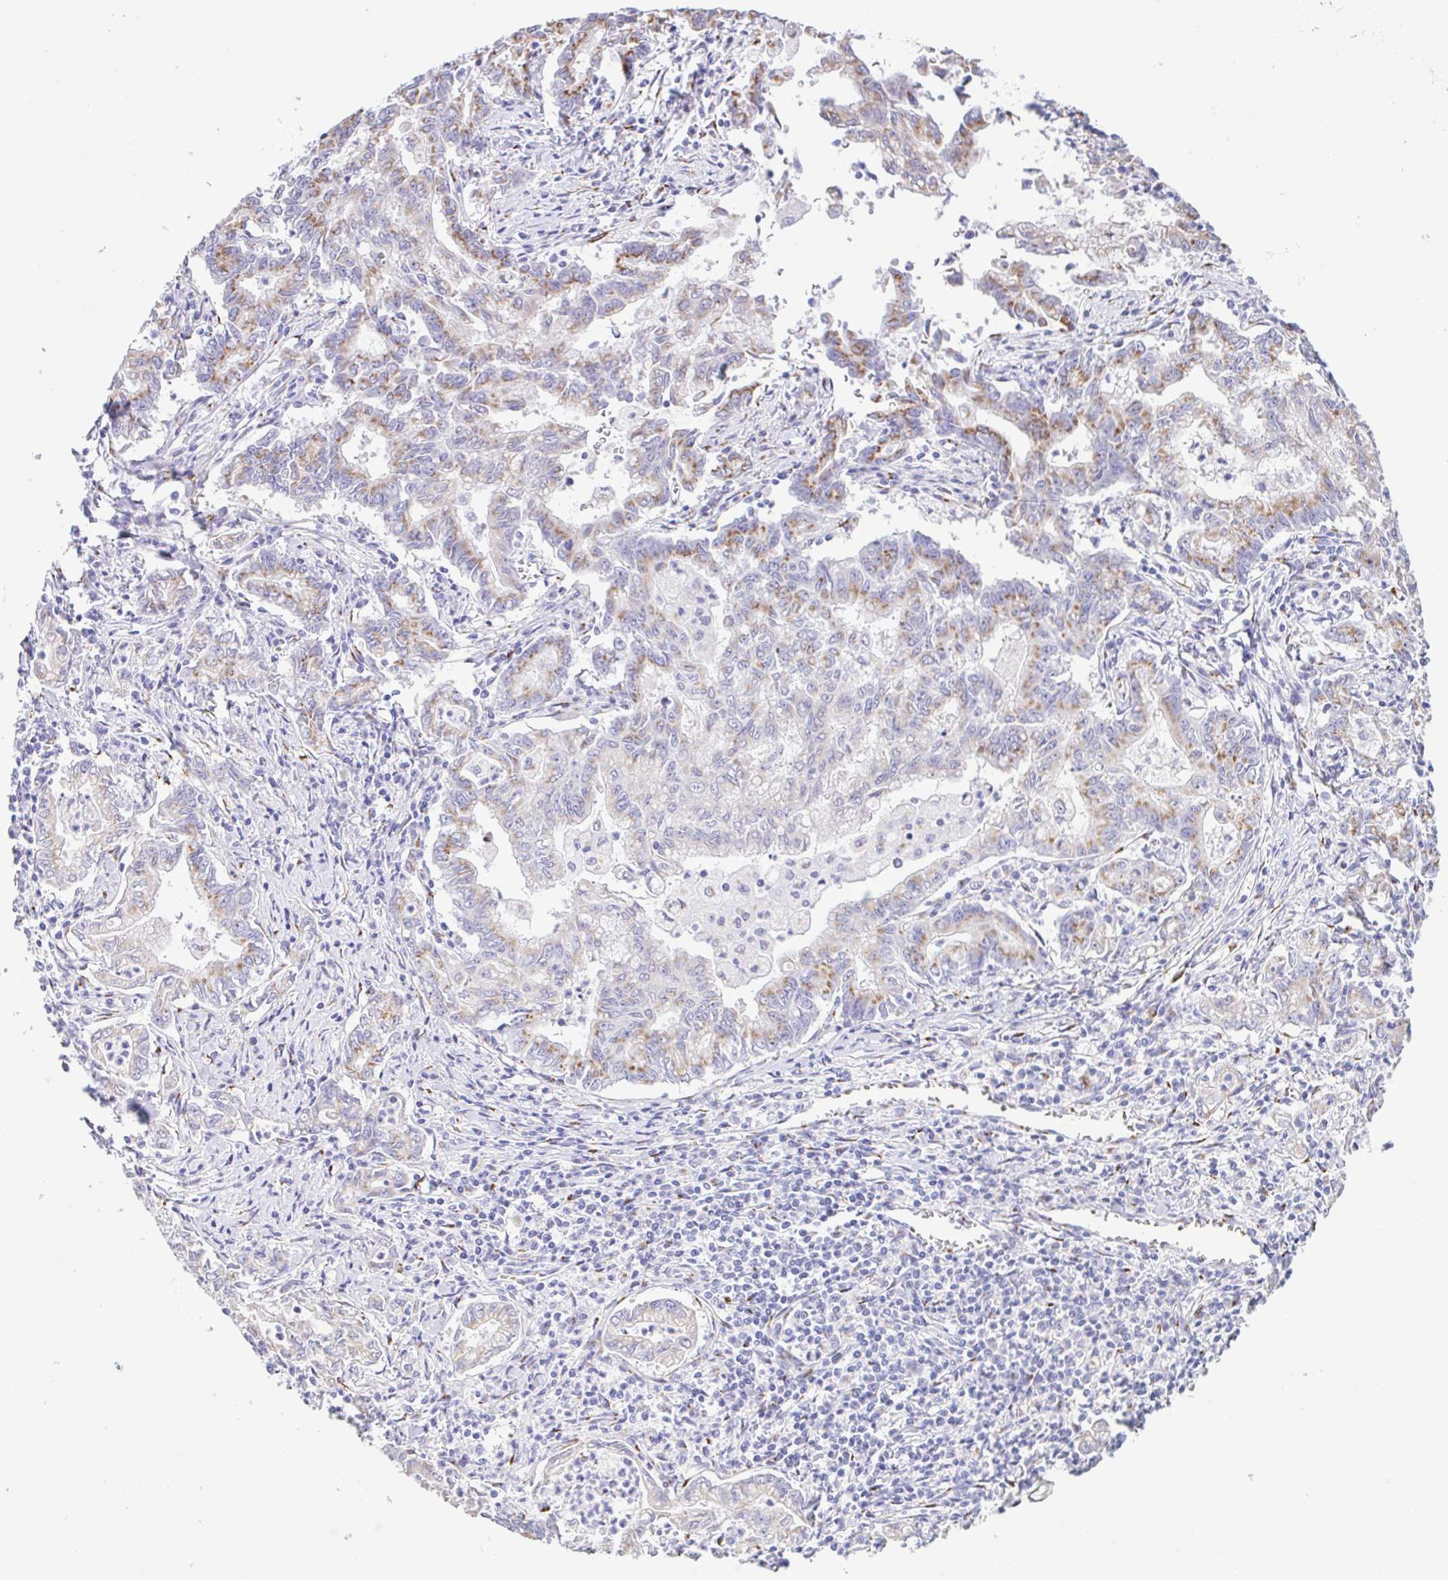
{"staining": {"intensity": "moderate", "quantity": "25%-75%", "location": "cytoplasmic/membranous"}, "tissue": "stomach cancer", "cell_type": "Tumor cells", "image_type": "cancer", "snomed": [{"axis": "morphology", "description": "Adenocarcinoma, NOS"}, {"axis": "topography", "description": "Stomach, upper"}], "caption": "Protein staining of adenocarcinoma (stomach) tissue exhibits moderate cytoplasmic/membranous expression in approximately 25%-75% of tumor cells.", "gene": "SULT1B1", "patient": {"sex": "female", "age": 79}}